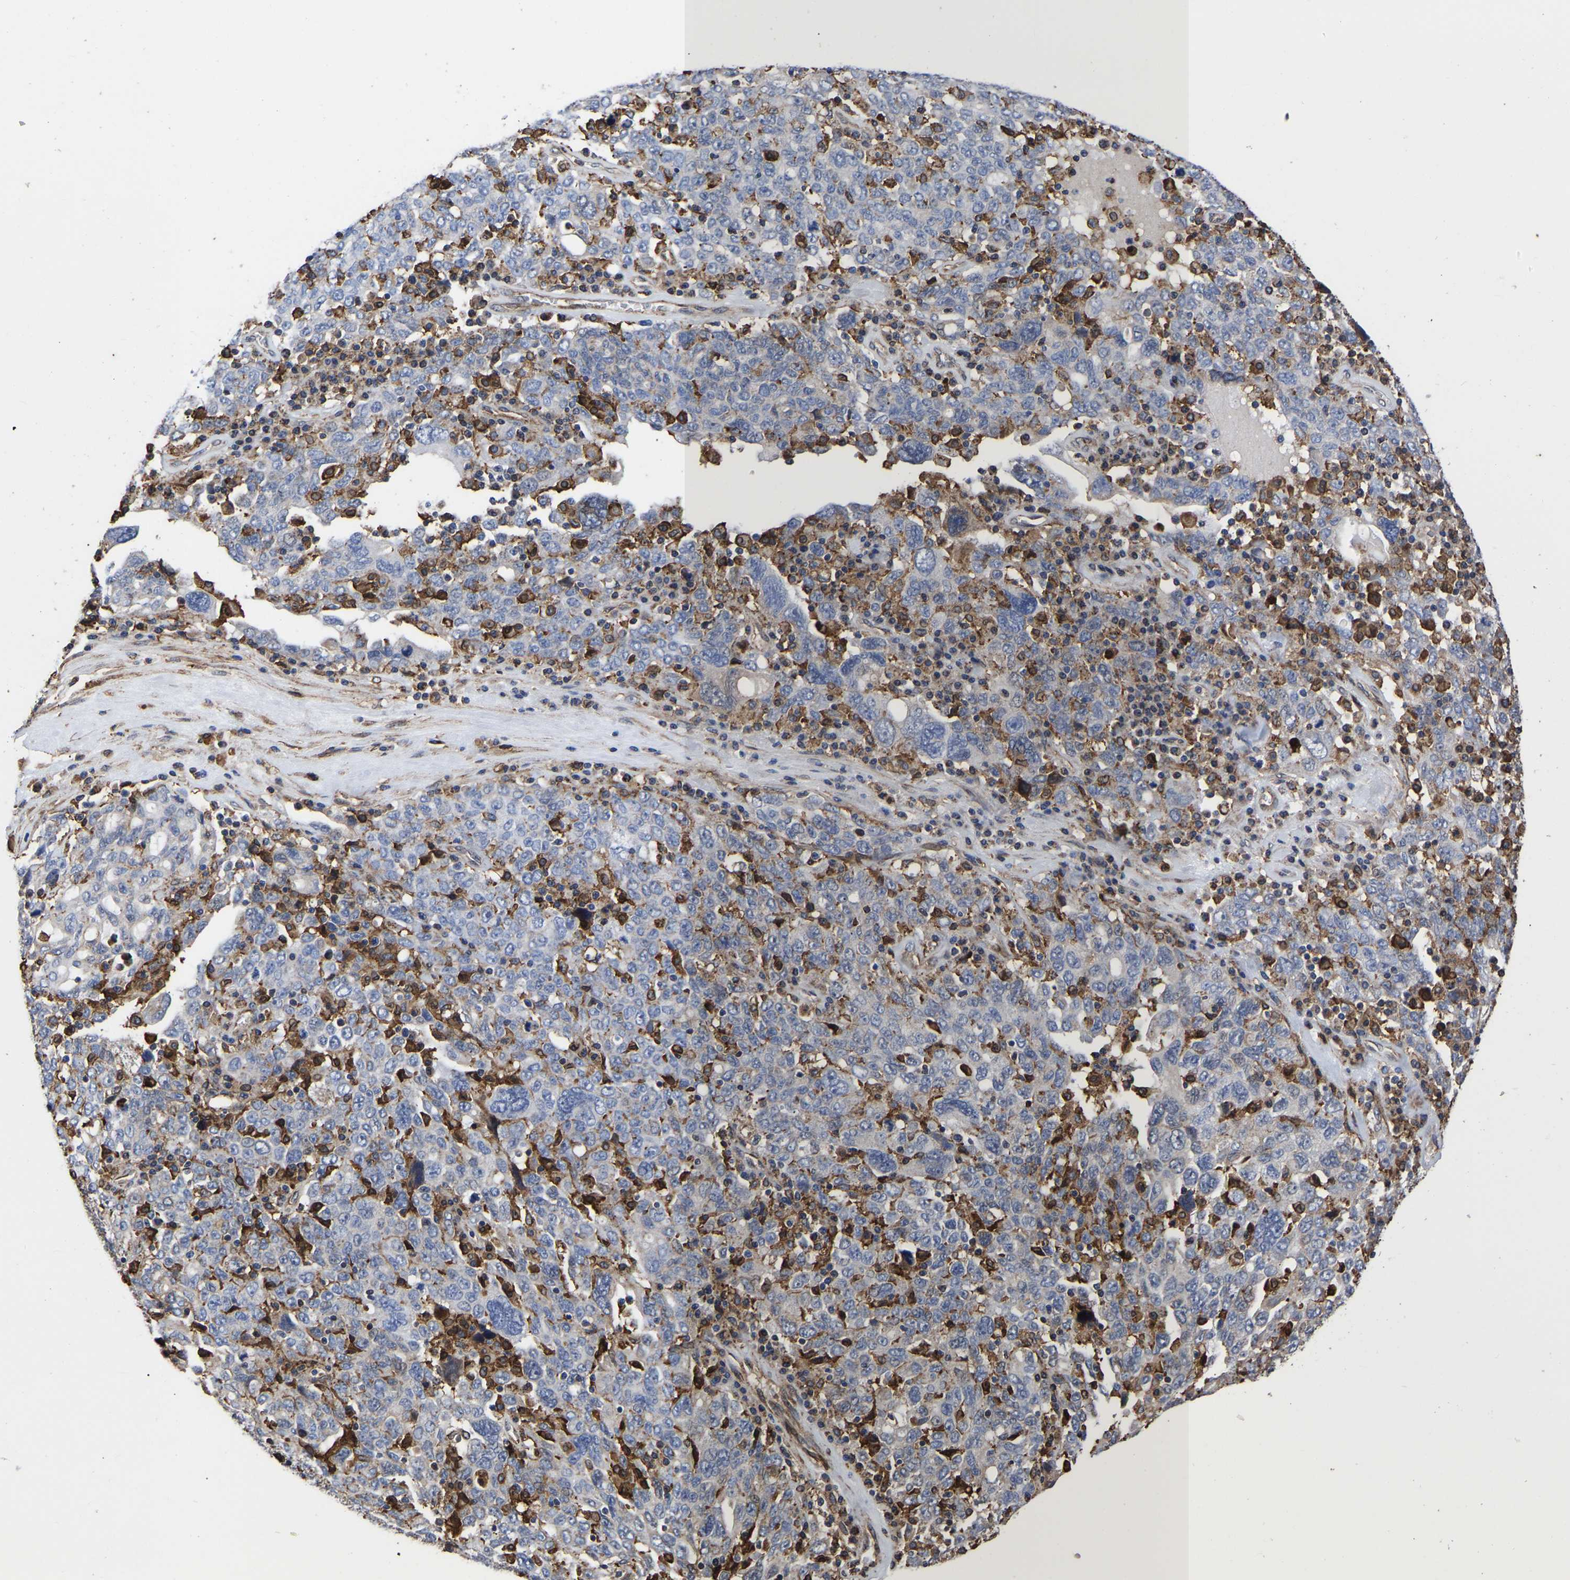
{"staining": {"intensity": "negative", "quantity": "none", "location": "none"}, "tissue": "ovarian cancer", "cell_type": "Tumor cells", "image_type": "cancer", "snomed": [{"axis": "morphology", "description": "Carcinoma, endometroid"}, {"axis": "topography", "description": "Ovary"}], "caption": "Ovarian cancer stained for a protein using IHC demonstrates no positivity tumor cells.", "gene": "LIF", "patient": {"sex": "female", "age": 62}}